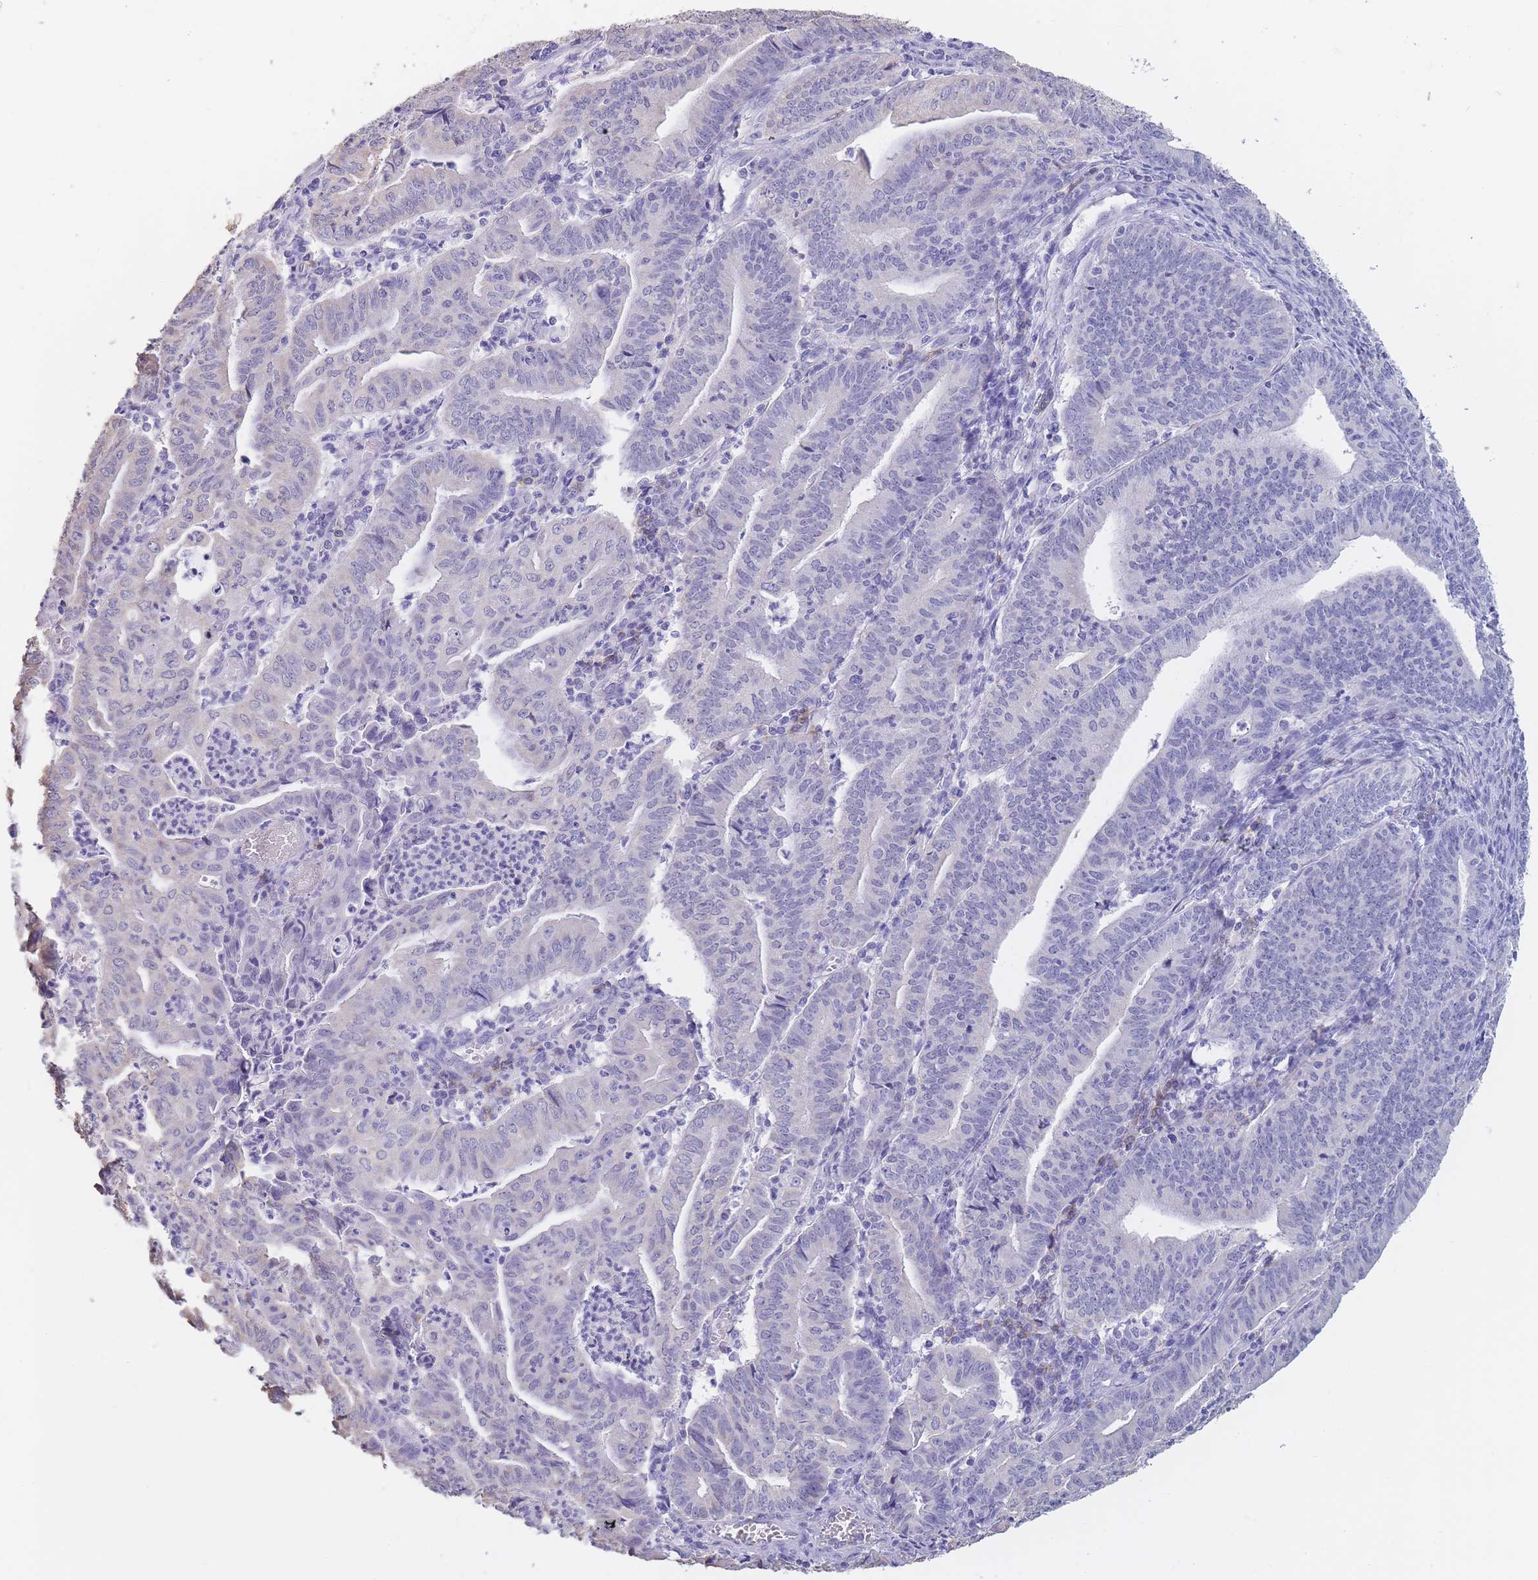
{"staining": {"intensity": "negative", "quantity": "none", "location": "none"}, "tissue": "endometrial cancer", "cell_type": "Tumor cells", "image_type": "cancer", "snomed": [{"axis": "morphology", "description": "Adenocarcinoma, NOS"}, {"axis": "topography", "description": "Endometrium"}], "caption": "Immunohistochemical staining of human adenocarcinoma (endometrial) demonstrates no significant expression in tumor cells. (DAB (3,3'-diaminobenzidine) immunohistochemistry (IHC), high magnification).", "gene": "CD37", "patient": {"sex": "female", "age": 60}}